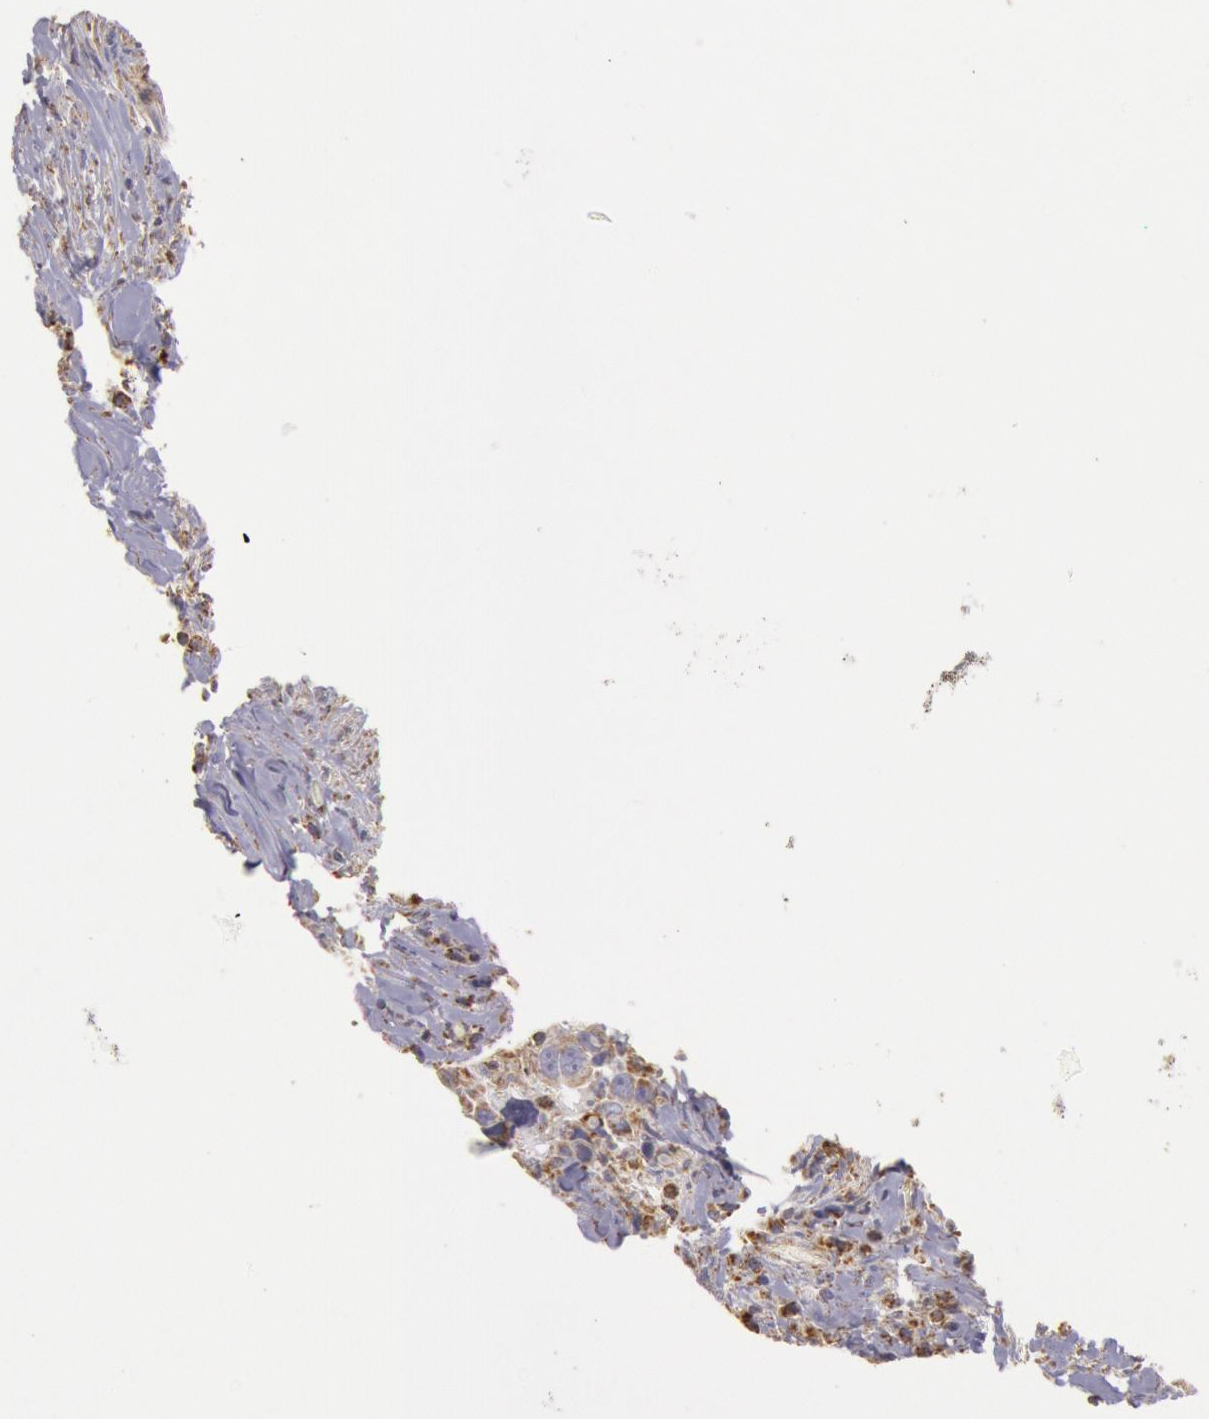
{"staining": {"intensity": "moderate", "quantity": ">75%", "location": "cytoplasmic/membranous"}, "tissue": "lung cancer", "cell_type": "Tumor cells", "image_type": "cancer", "snomed": [{"axis": "morphology", "description": "Squamous cell carcinoma, NOS"}, {"axis": "topography", "description": "Lung"}], "caption": "There is medium levels of moderate cytoplasmic/membranous staining in tumor cells of lung squamous cell carcinoma, as demonstrated by immunohistochemical staining (brown color).", "gene": "CYC1", "patient": {"sex": "male", "age": 64}}